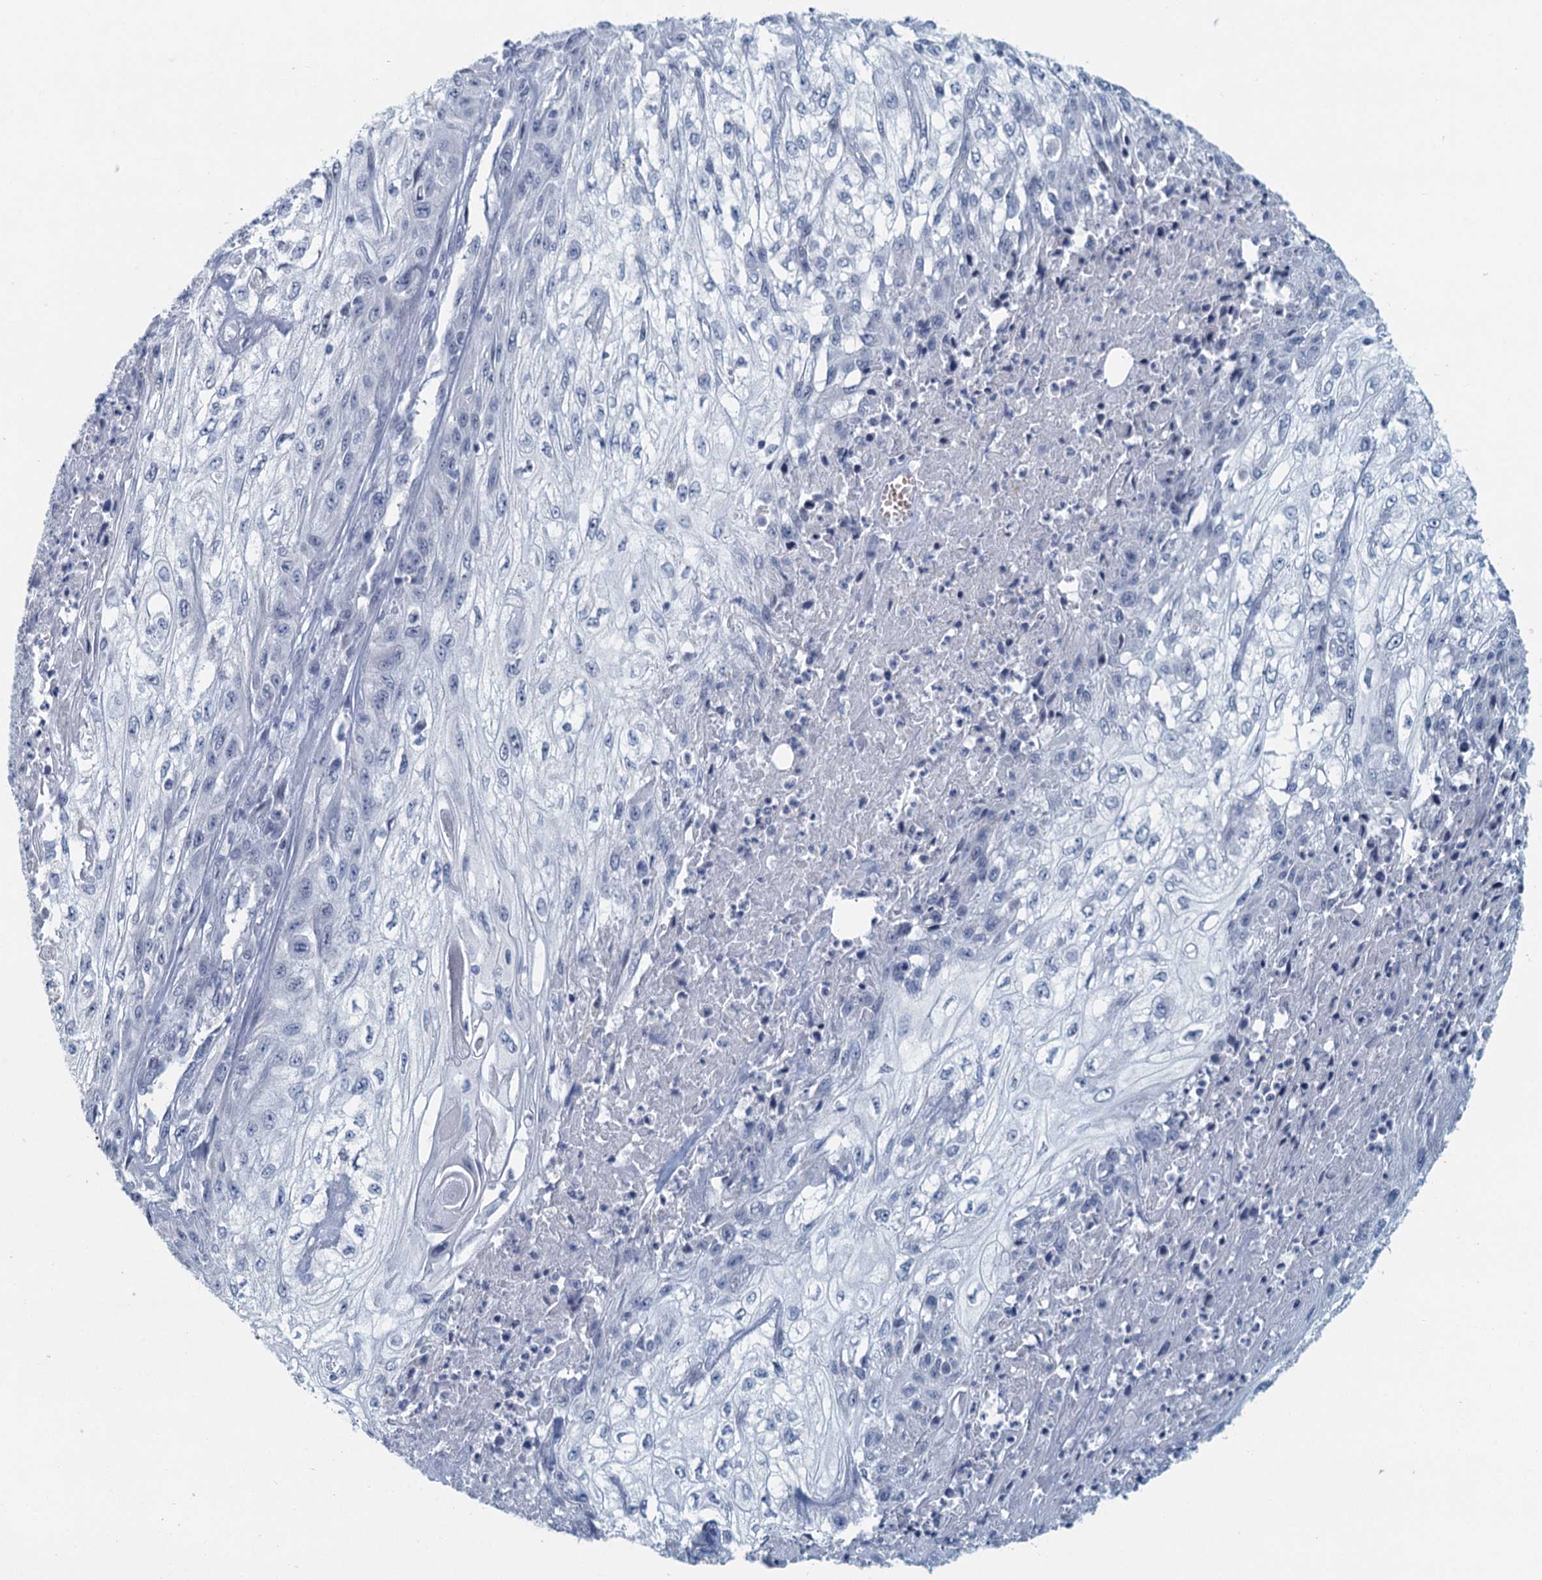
{"staining": {"intensity": "negative", "quantity": "none", "location": "none"}, "tissue": "skin cancer", "cell_type": "Tumor cells", "image_type": "cancer", "snomed": [{"axis": "morphology", "description": "Squamous cell carcinoma, NOS"}, {"axis": "morphology", "description": "Squamous cell carcinoma, metastatic, NOS"}, {"axis": "topography", "description": "Skin"}, {"axis": "topography", "description": "Lymph node"}], "caption": "The photomicrograph reveals no significant expression in tumor cells of skin squamous cell carcinoma. (Stains: DAB (3,3'-diaminobenzidine) IHC with hematoxylin counter stain, Microscopy: brightfield microscopy at high magnification).", "gene": "TTLL9", "patient": {"sex": "male", "age": 75}}